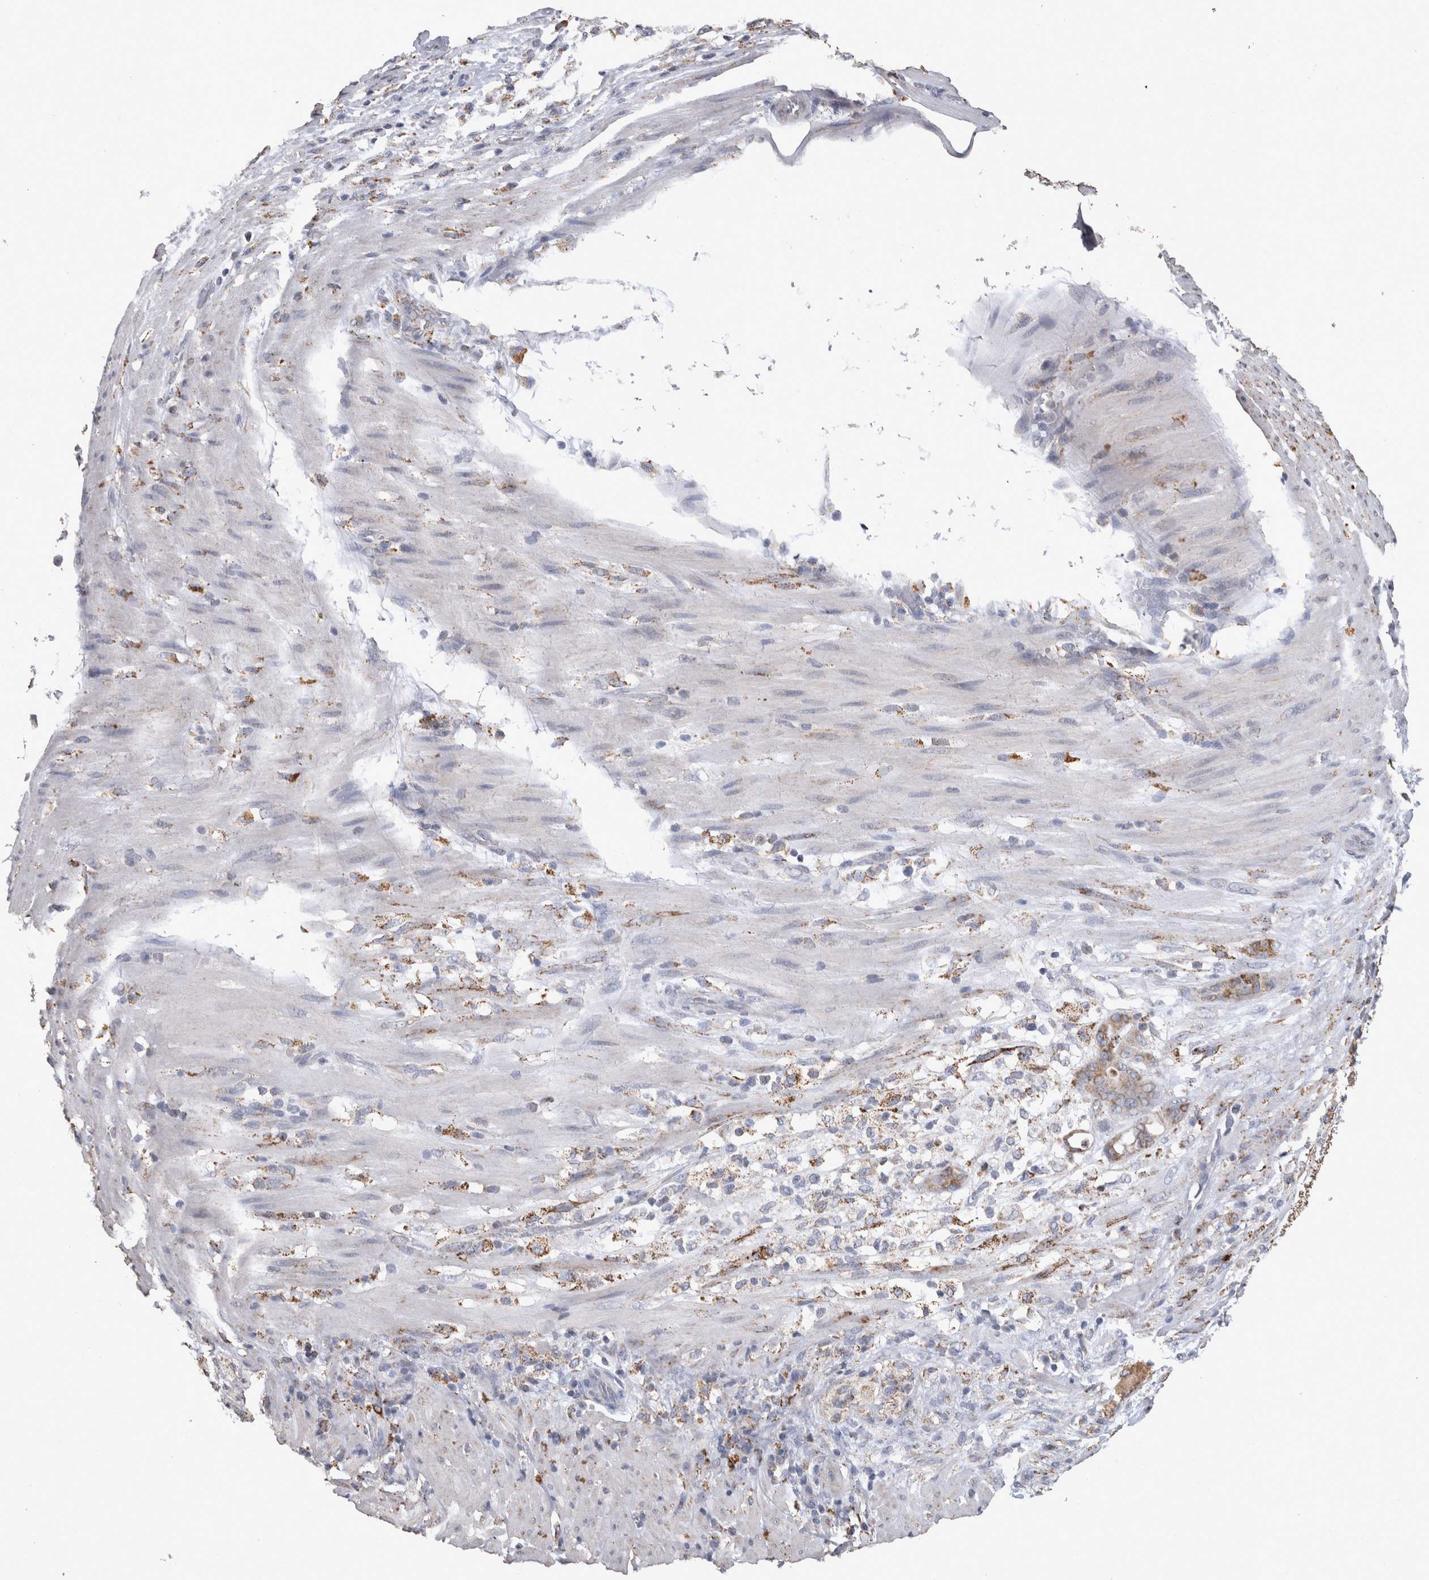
{"staining": {"intensity": "moderate", "quantity": ">75%", "location": "cytoplasmic/membranous"}, "tissue": "pancreatic cancer", "cell_type": "Tumor cells", "image_type": "cancer", "snomed": [{"axis": "morphology", "description": "Adenocarcinoma, NOS"}, {"axis": "topography", "description": "Pancreas"}], "caption": "The photomicrograph shows staining of pancreatic cancer (adenocarcinoma), revealing moderate cytoplasmic/membranous protein staining (brown color) within tumor cells.", "gene": "DKK3", "patient": {"sex": "male", "age": 63}}